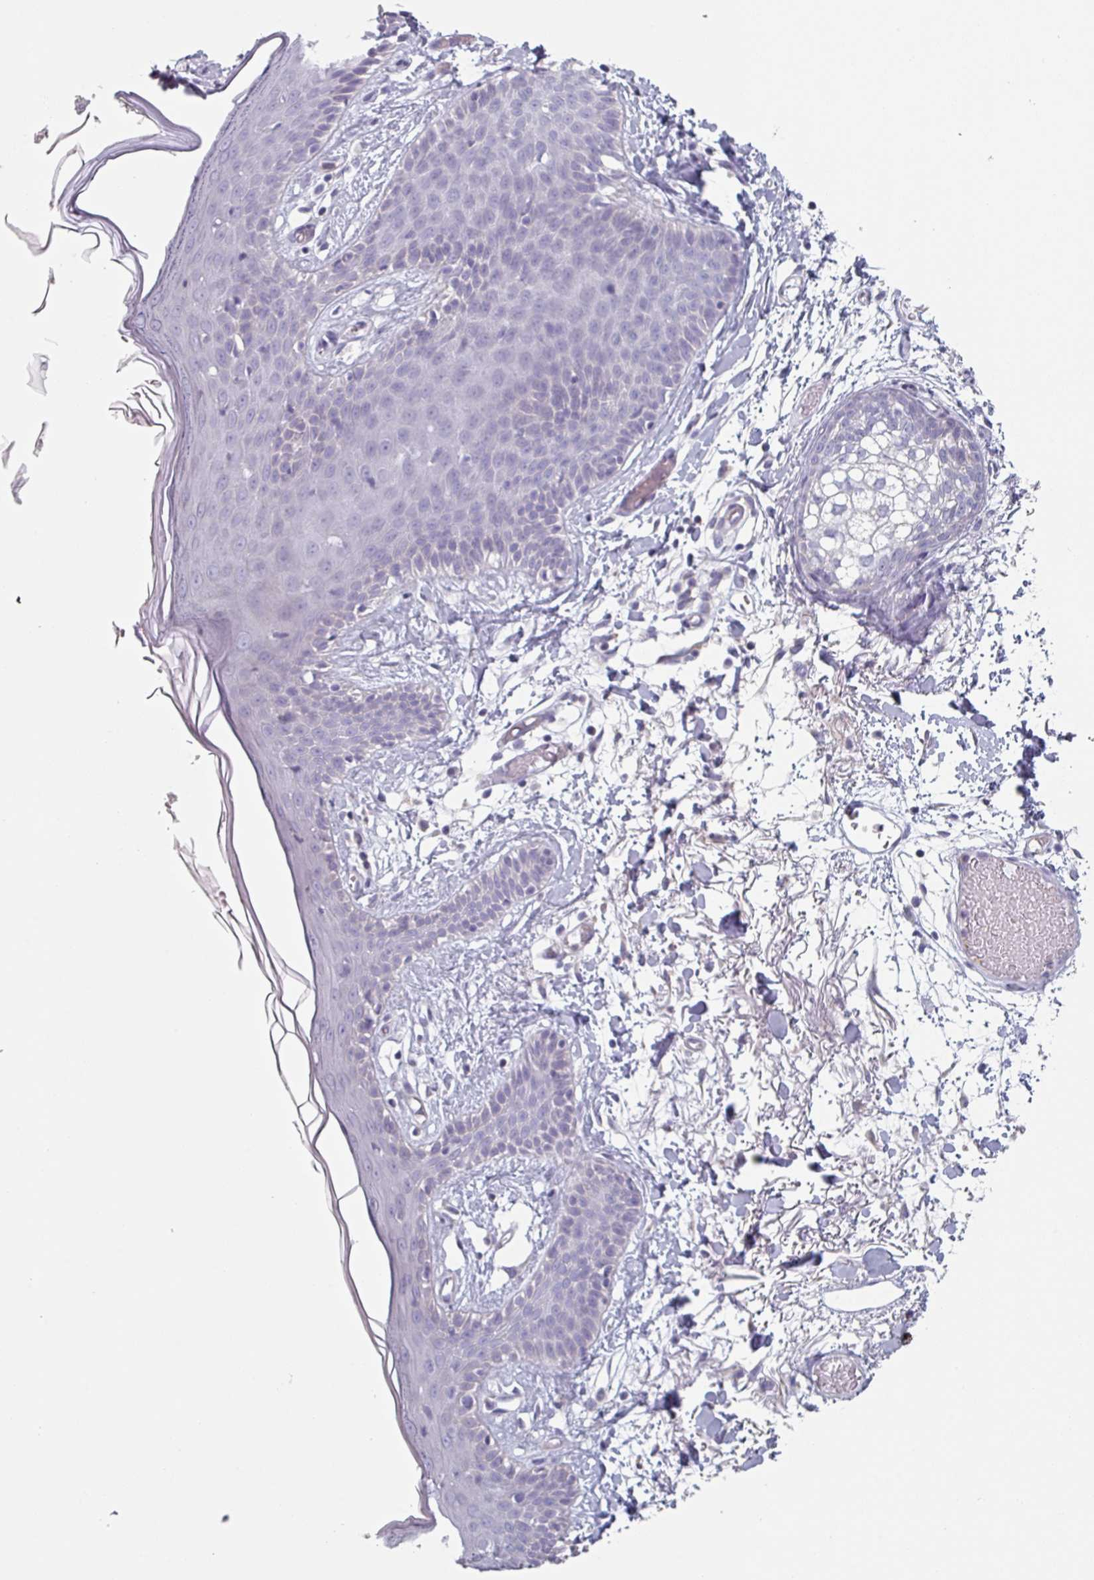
{"staining": {"intensity": "negative", "quantity": "none", "location": "none"}, "tissue": "skin", "cell_type": "Fibroblasts", "image_type": "normal", "snomed": [{"axis": "morphology", "description": "Normal tissue, NOS"}, {"axis": "topography", "description": "Skin"}], "caption": "Image shows no protein staining in fibroblasts of benign skin.", "gene": "GSTA1", "patient": {"sex": "male", "age": 79}}